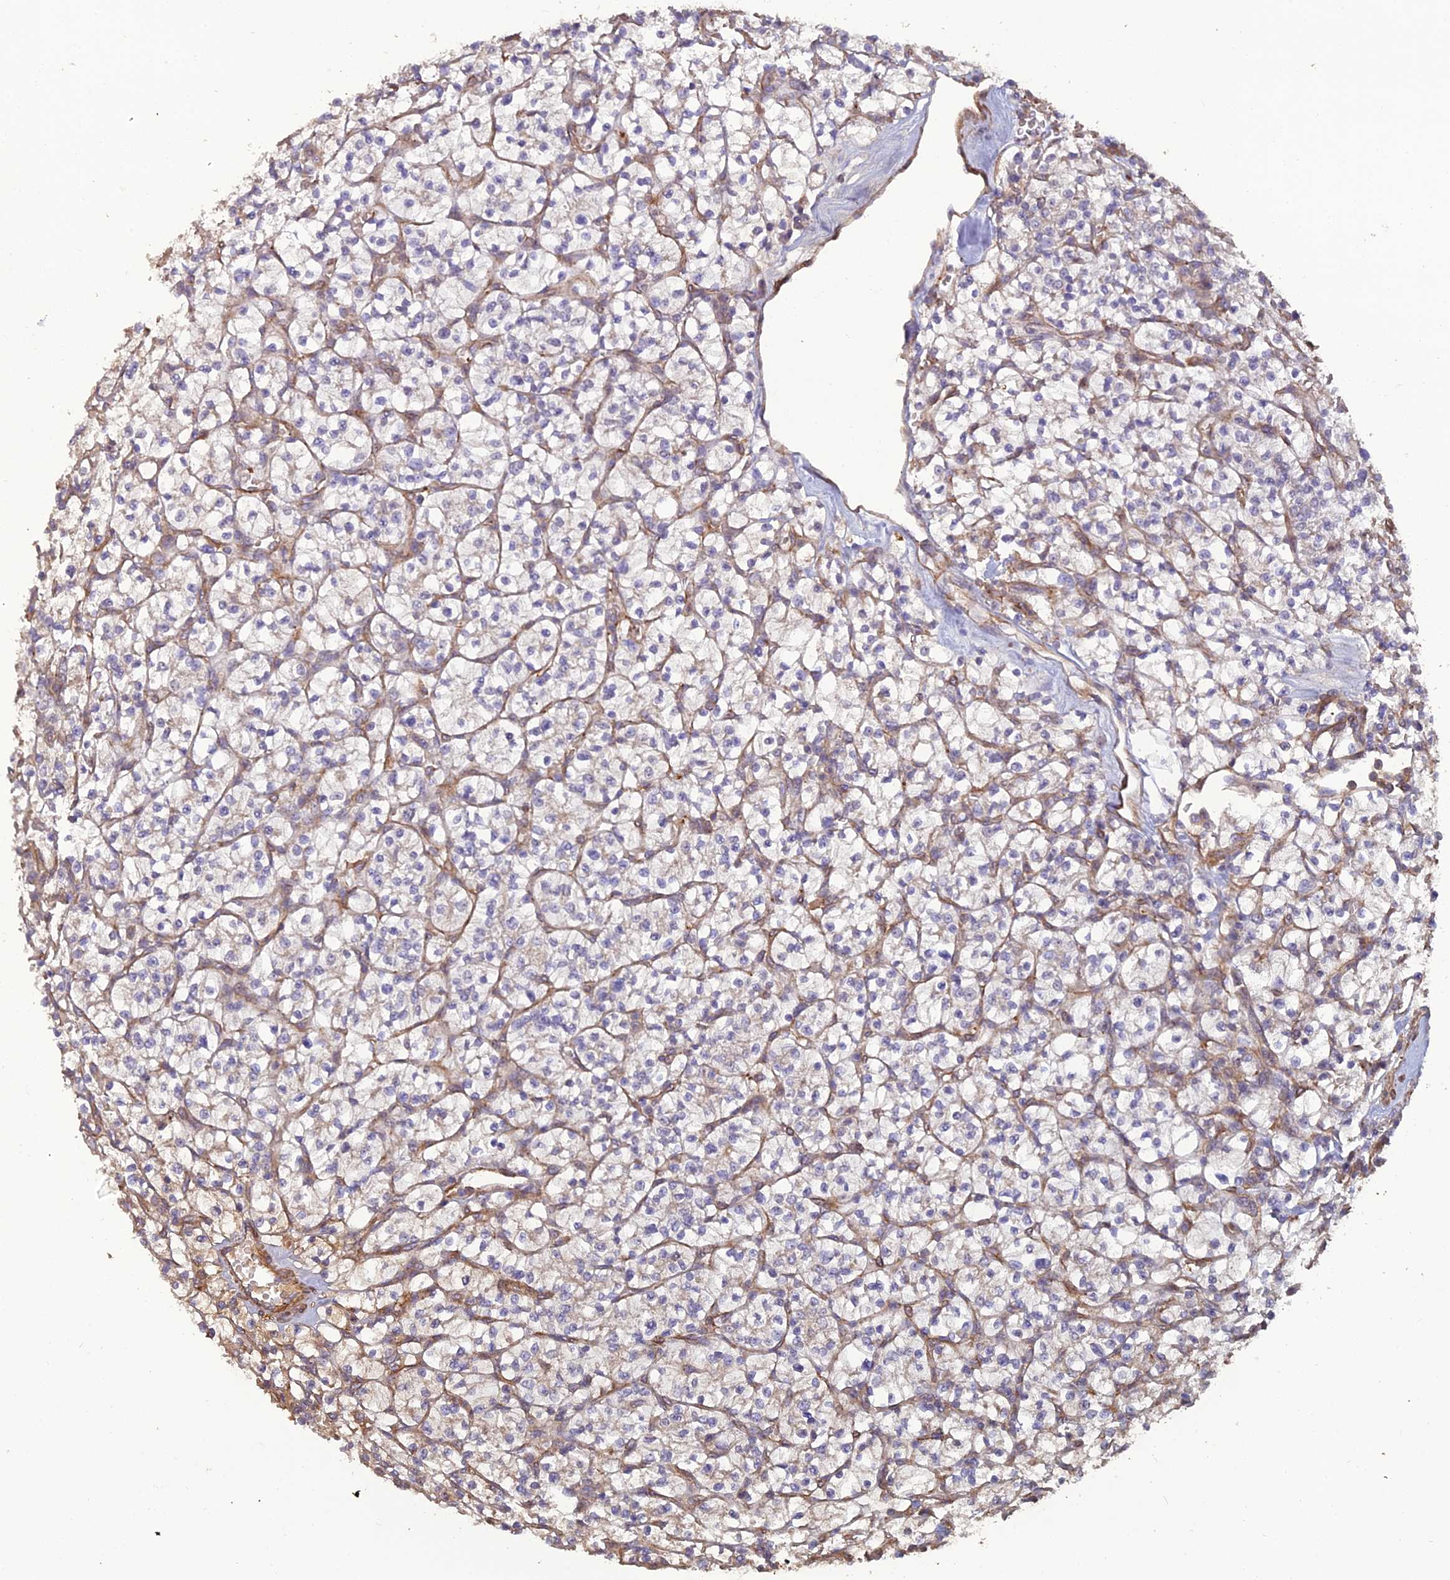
{"staining": {"intensity": "negative", "quantity": "none", "location": "none"}, "tissue": "renal cancer", "cell_type": "Tumor cells", "image_type": "cancer", "snomed": [{"axis": "morphology", "description": "Adenocarcinoma, NOS"}, {"axis": "topography", "description": "Kidney"}], "caption": "Immunohistochemistry of human renal cancer displays no expression in tumor cells. (Stains: DAB (3,3'-diaminobenzidine) immunohistochemistry (IHC) with hematoxylin counter stain, Microscopy: brightfield microscopy at high magnification).", "gene": "ATP6V0A2", "patient": {"sex": "female", "age": 64}}